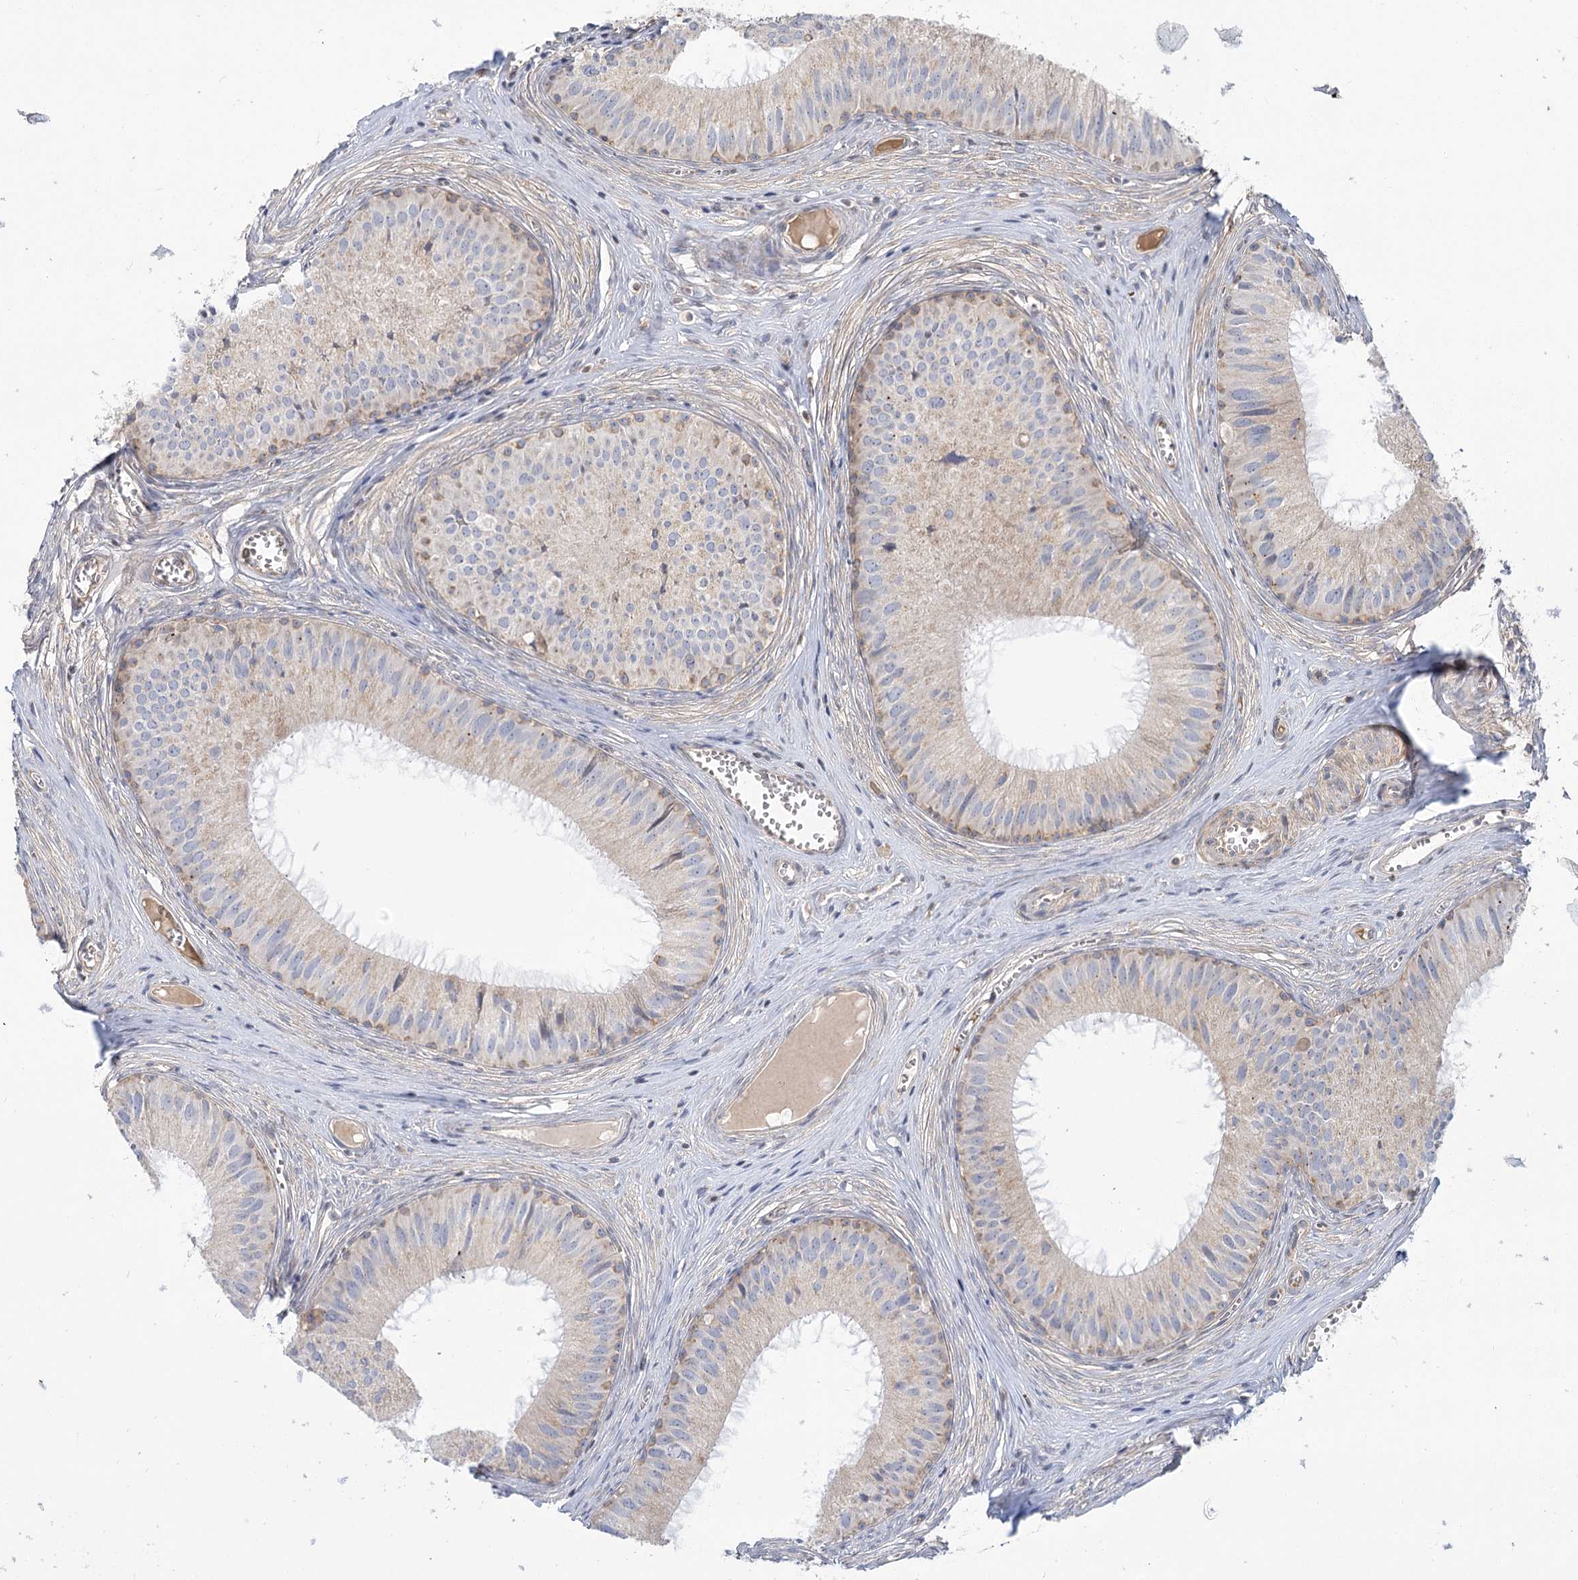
{"staining": {"intensity": "moderate", "quantity": "25%-75%", "location": "cytoplasmic/membranous"}, "tissue": "epididymis", "cell_type": "Glandular cells", "image_type": "normal", "snomed": [{"axis": "morphology", "description": "Normal tissue, NOS"}, {"axis": "topography", "description": "Epididymis"}], "caption": "Moderate cytoplasmic/membranous positivity is seen in about 25%-75% of glandular cells in benign epididymis. The staining was performed using DAB (3,3'-diaminobenzidine) to visualize the protein expression in brown, while the nuclei were stained in blue with hematoxylin (Magnification: 20x).", "gene": "MTMR3", "patient": {"sex": "male", "age": 36}}